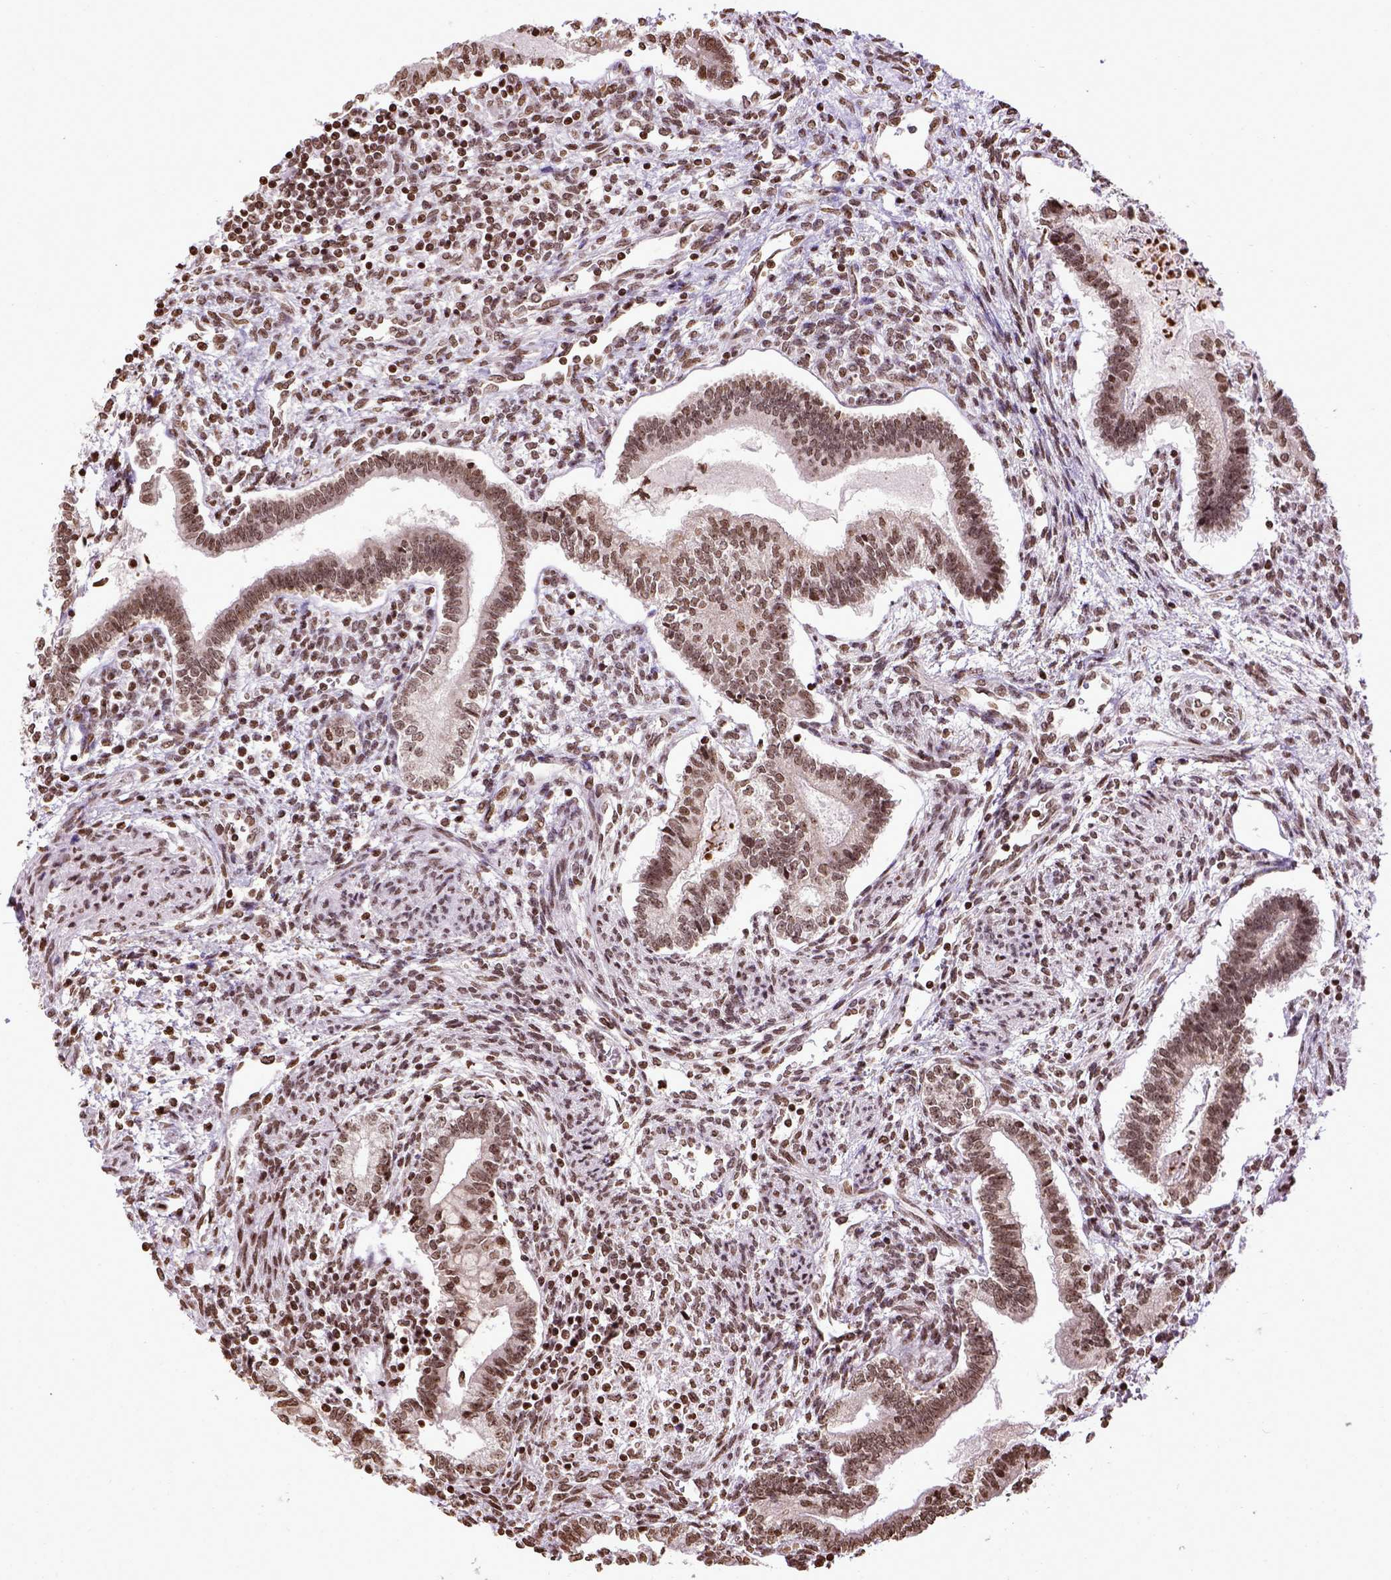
{"staining": {"intensity": "moderate", "quantity": ">75%", "location": "nuclear"}, "tissue": "testis cancer", "cell_type": "Tumor cells", "image_type": "cancer", "snomed": [{"axis": "morphology", "description": "Carcinoma, Embryonal, NOS"}, {"axis": "topography", "description": "Testis"}], "caption": "Immunohistochemical staining of human testis cancer displays medium levels of moderate nuclear protein expression in about >75% of tumor cells.", "gene": "ZNF75D", "patient": {"sex": "male", "age": 37}}